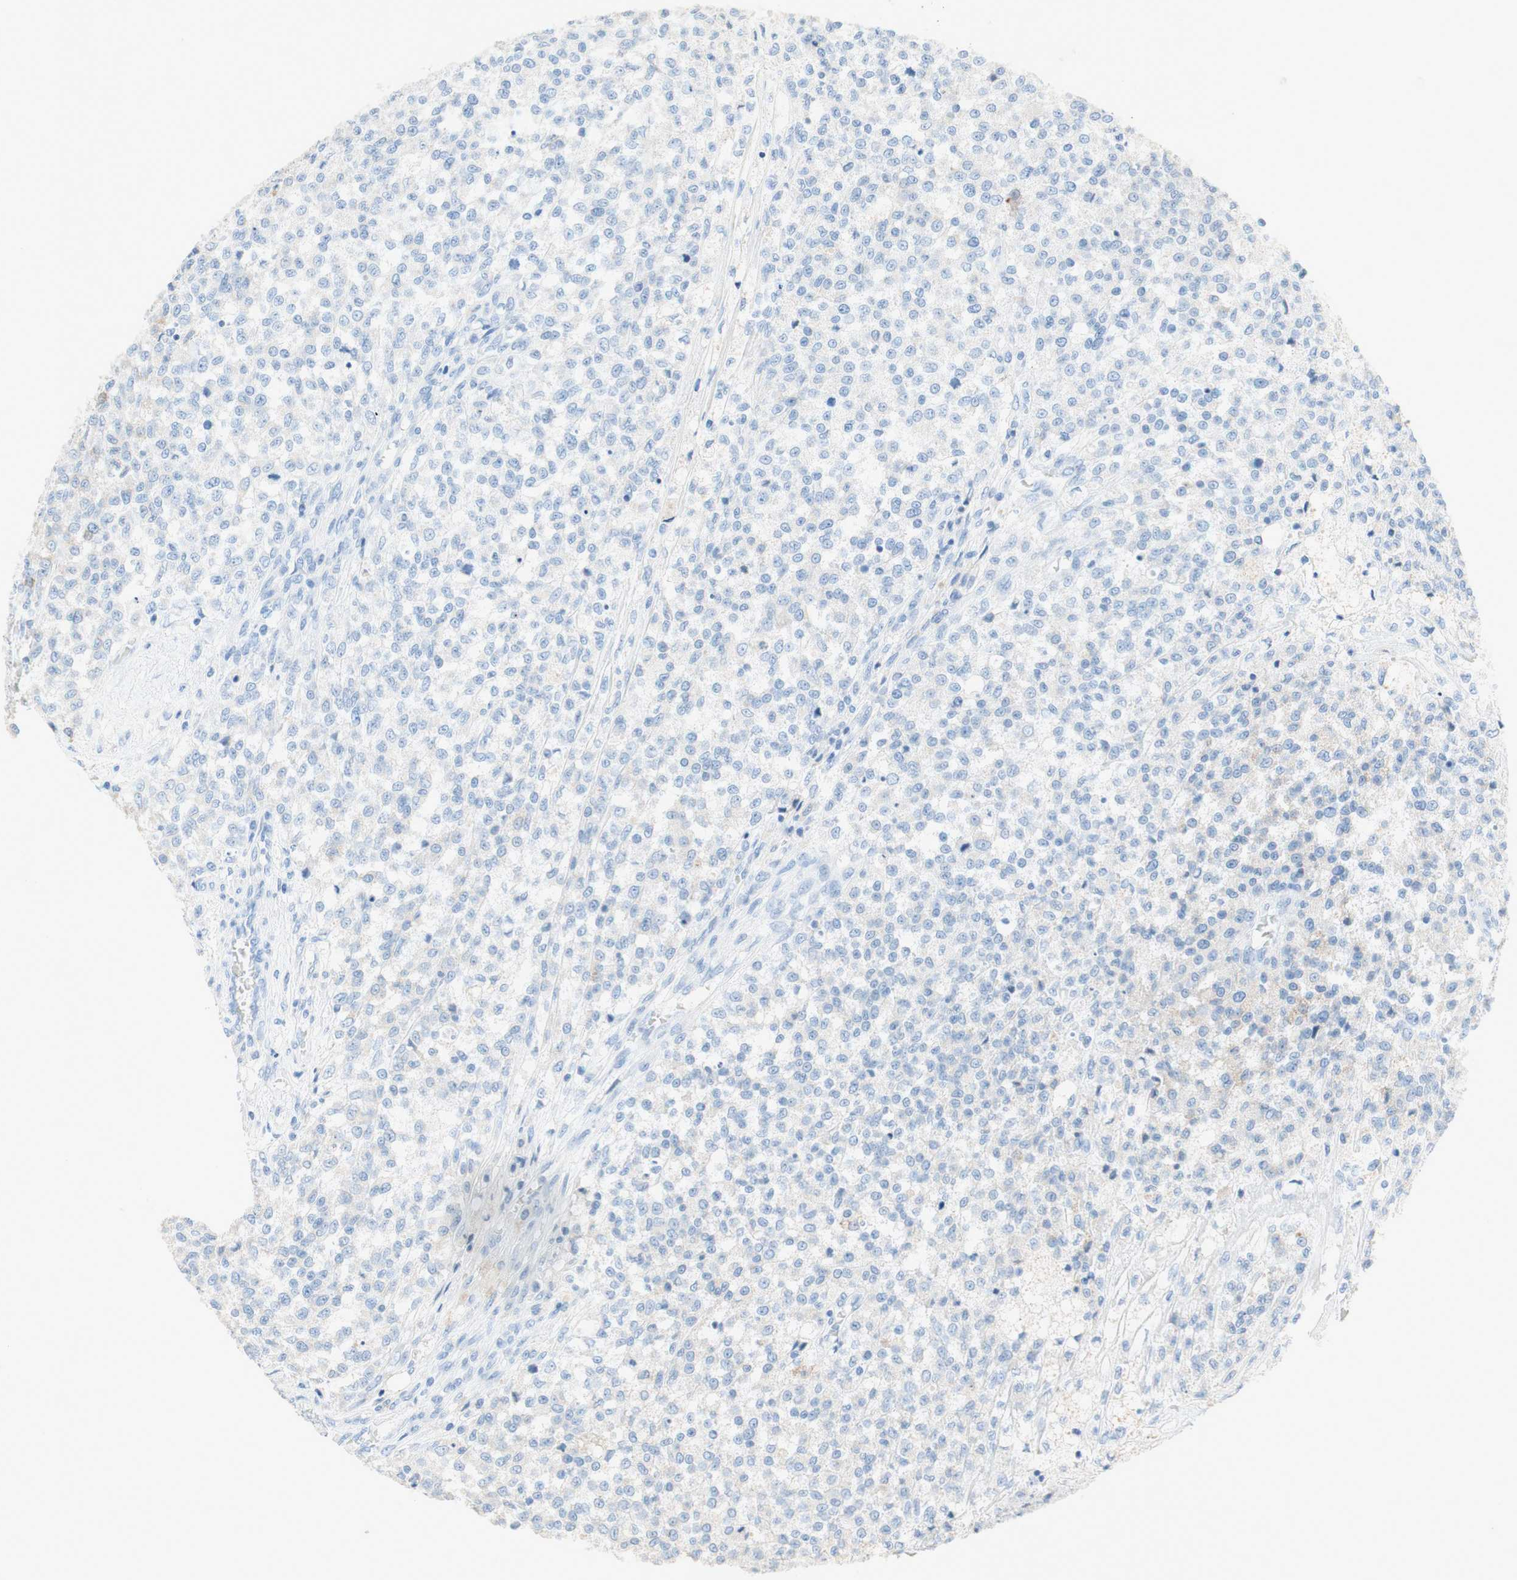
{"staining": {"intensity": "negative", "quantity": "none", "location": "none"}, "tissue": "testis cancer", "cell_type": "Tumor cells", "image_type": "cancer", "snomed": [{"axis": "morphology", "description": "Seminoma, NOS"}, {"axis": "topography", "description": "Testis"}], "caption": "Immunohistochemistry (IHC) photomicrograph of neoplastic tissue: testis cancer stained with DAB shows no significant protein expression in tumor cells.", "gene": "POLR2J3", "patient": {"sex": "male", "age": 59}}